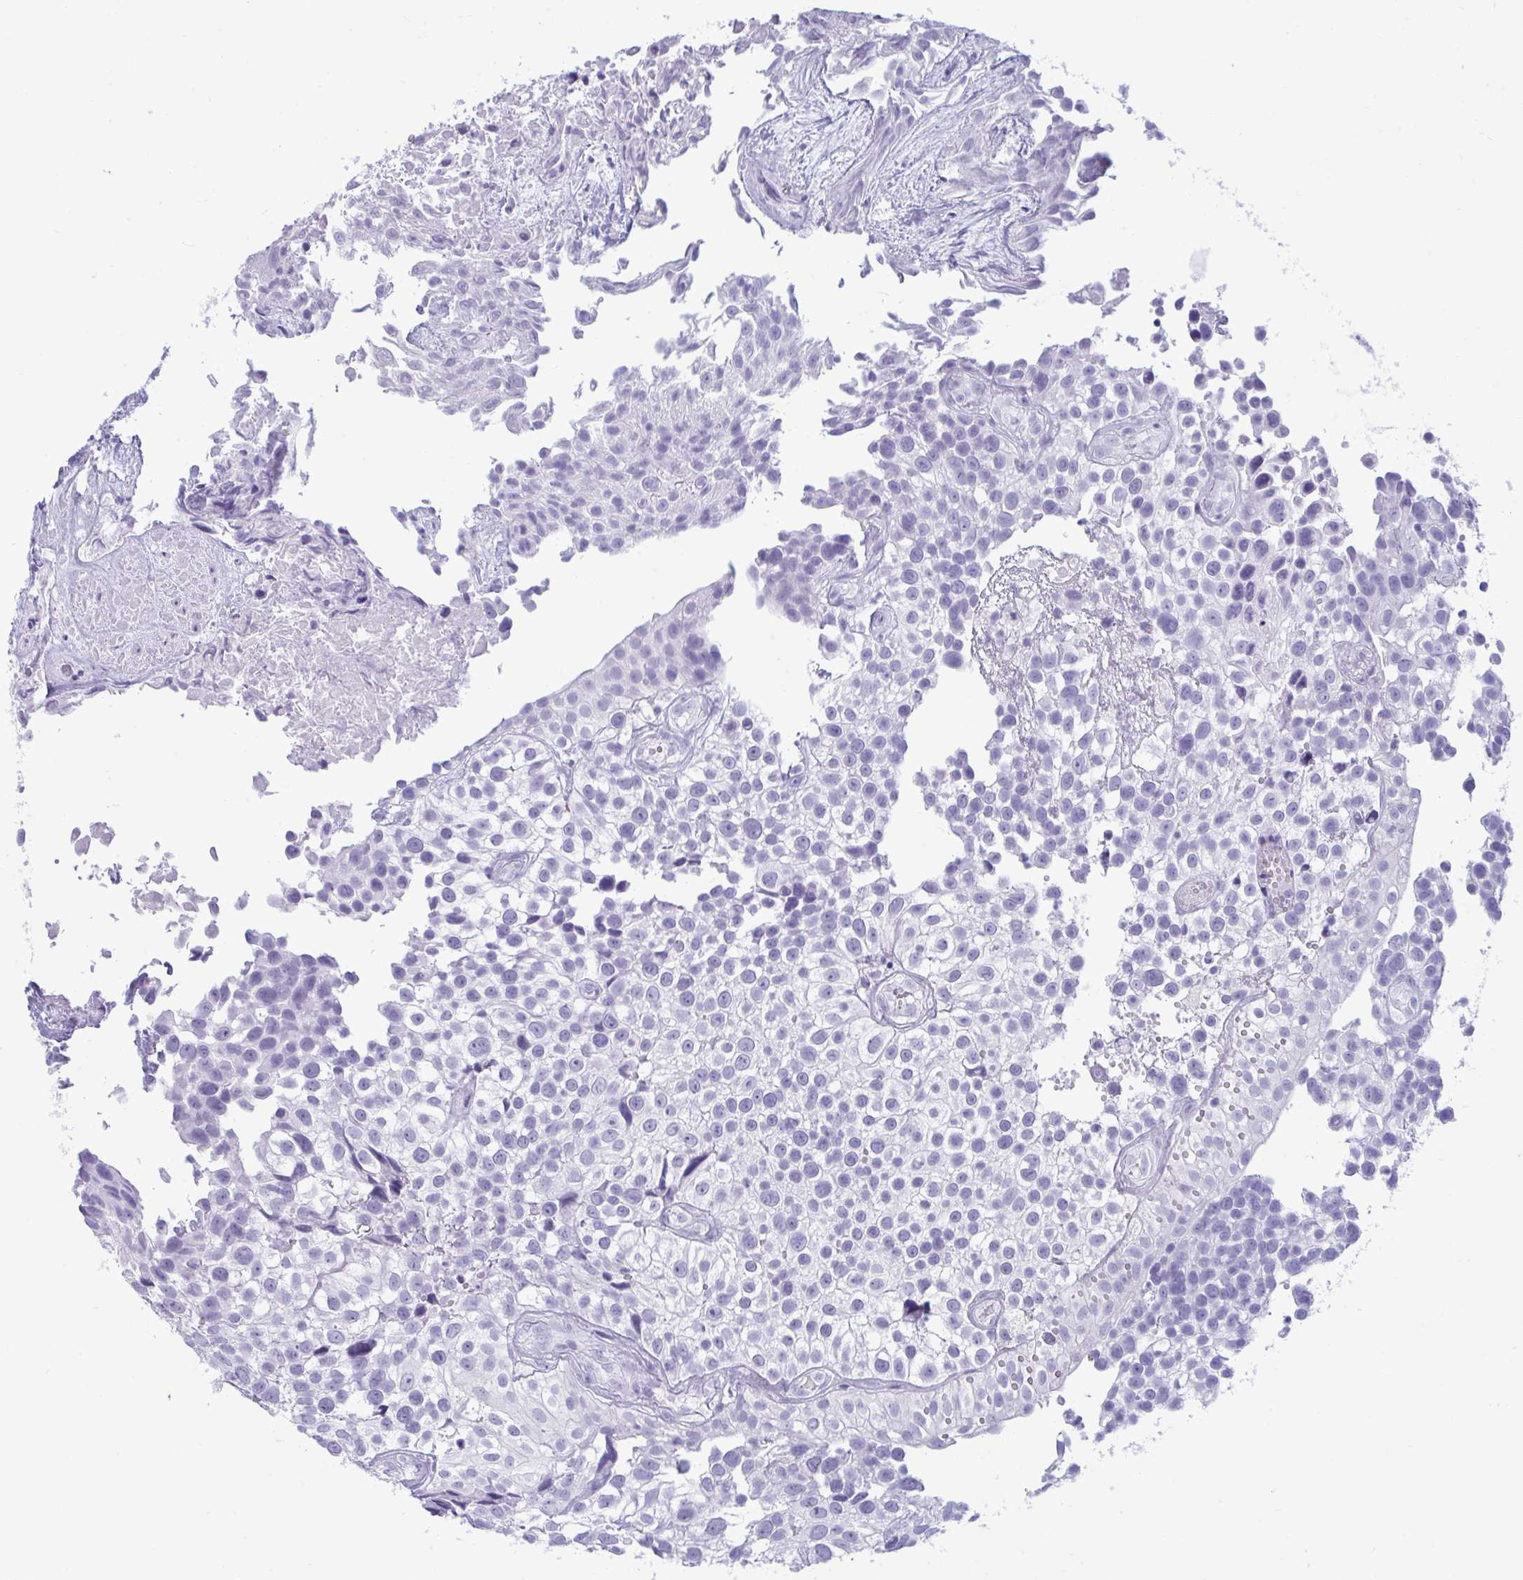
{"staining": {"intensity": "negative", "quantity": "none", "location": "none"}, "tissue": "urothelial cancer", "cell_type": "Tumor cells", "image_type": "cancer", "snomed": [{"axis": "morphology", "description": "Urothelial carcinoma, High grade"}, {"axis": "topography", "description": "Urinary bladder"}], "caption": "The micrograph reveals no significant expression in tumor cells of urothelial carcinoma (high-grade).", "gene": "ANKRD60", "patient": {"sex": "male", "age": 56}}